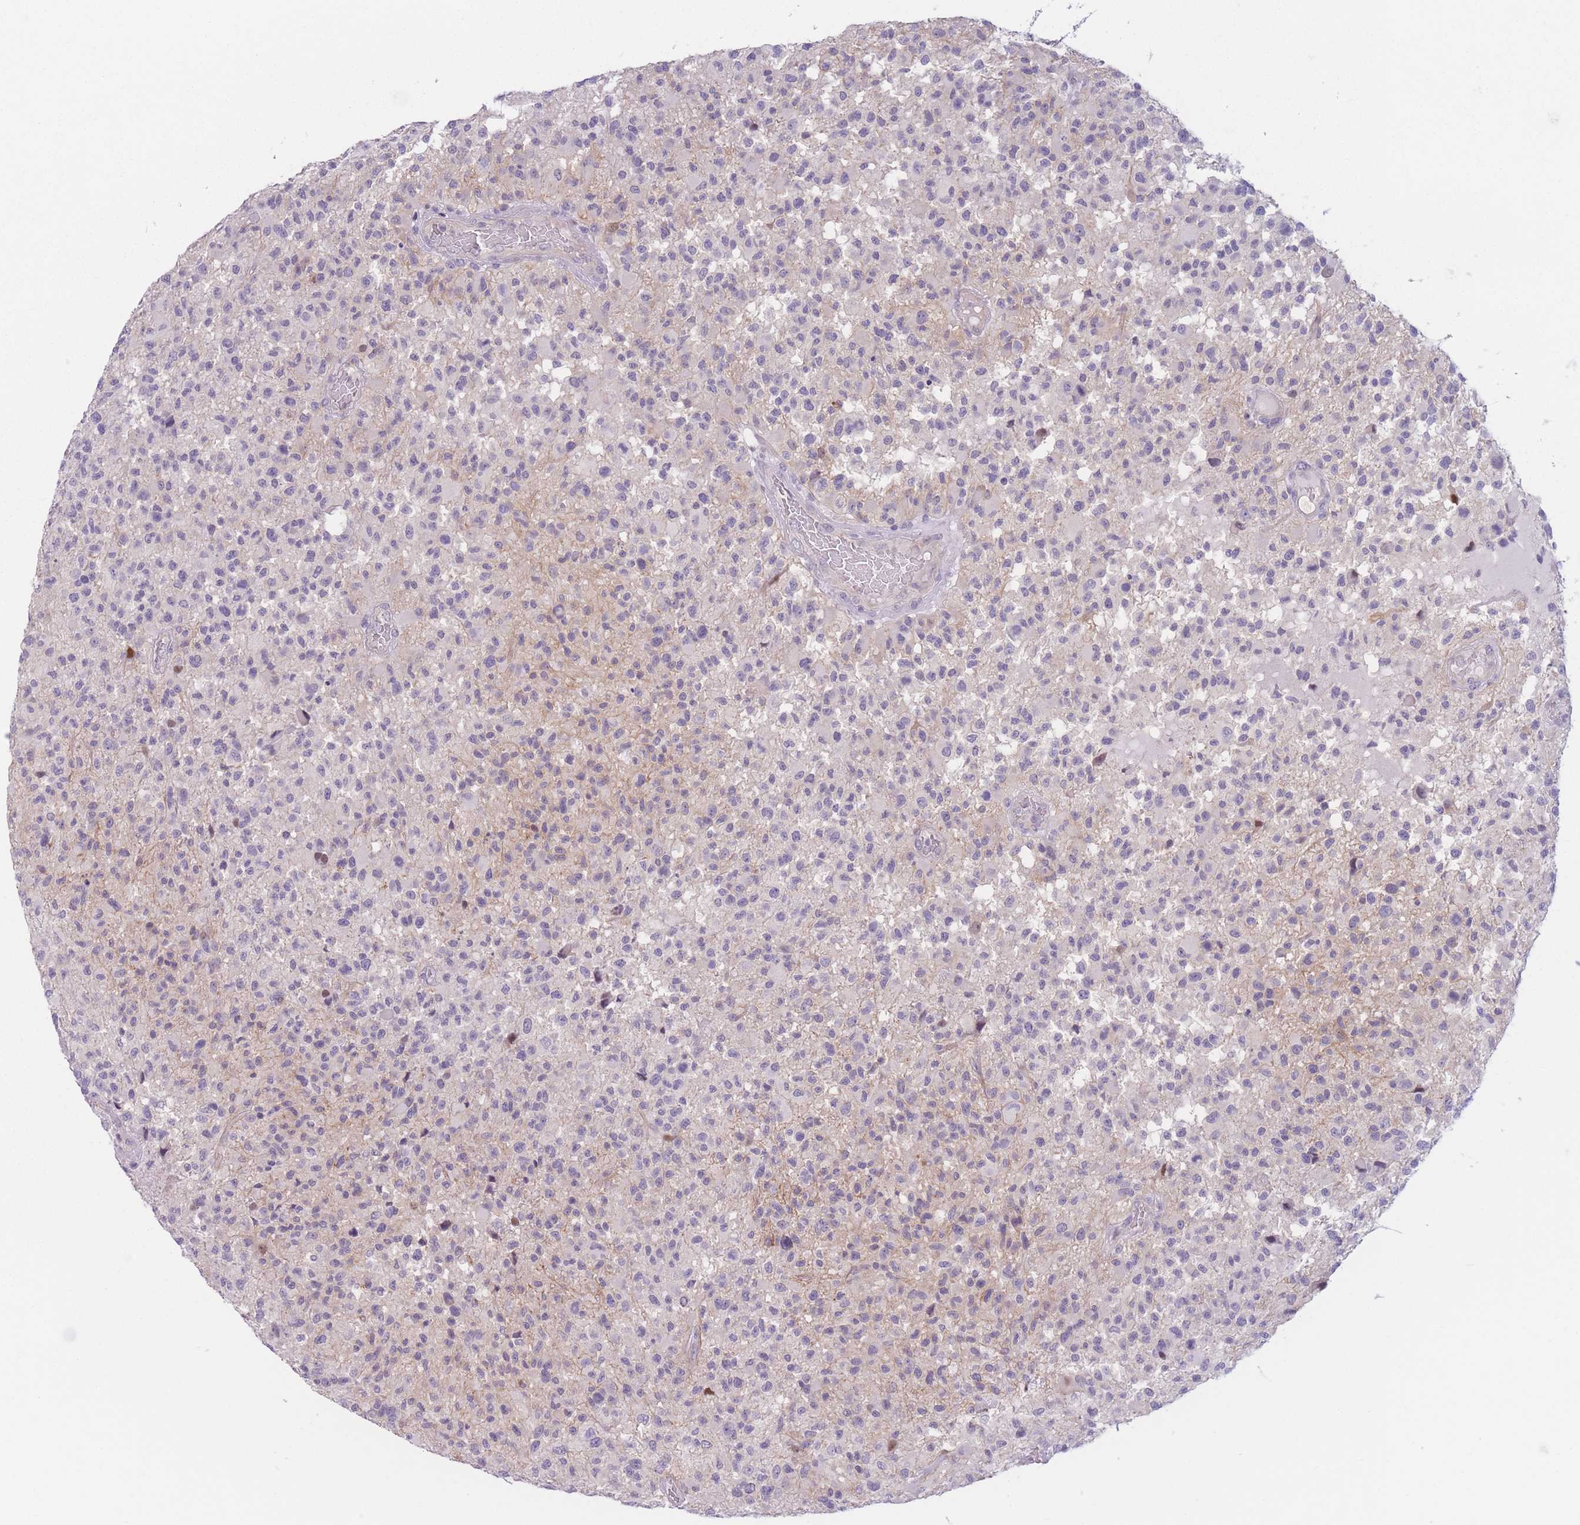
{"staining": {"intensity": "negative", "quantity": "none", "location": "none"}, "tissue": "glioma", "cell_type": "Tumor cells", "image_type": "cancer", "snomed": [{"axis": "morphology", "description": "Glioma, malignant, High grade"}, {"axis": "morphology", "description": "Glioblastoma, NOS"}, {"axis": "topography", "description": "Brain"}], "caption": "Protein analysis of glioma displays no significant positivity in tumor cells.", "gene": "ZNF439", "patient": {"sex": "male", "age": 60}}